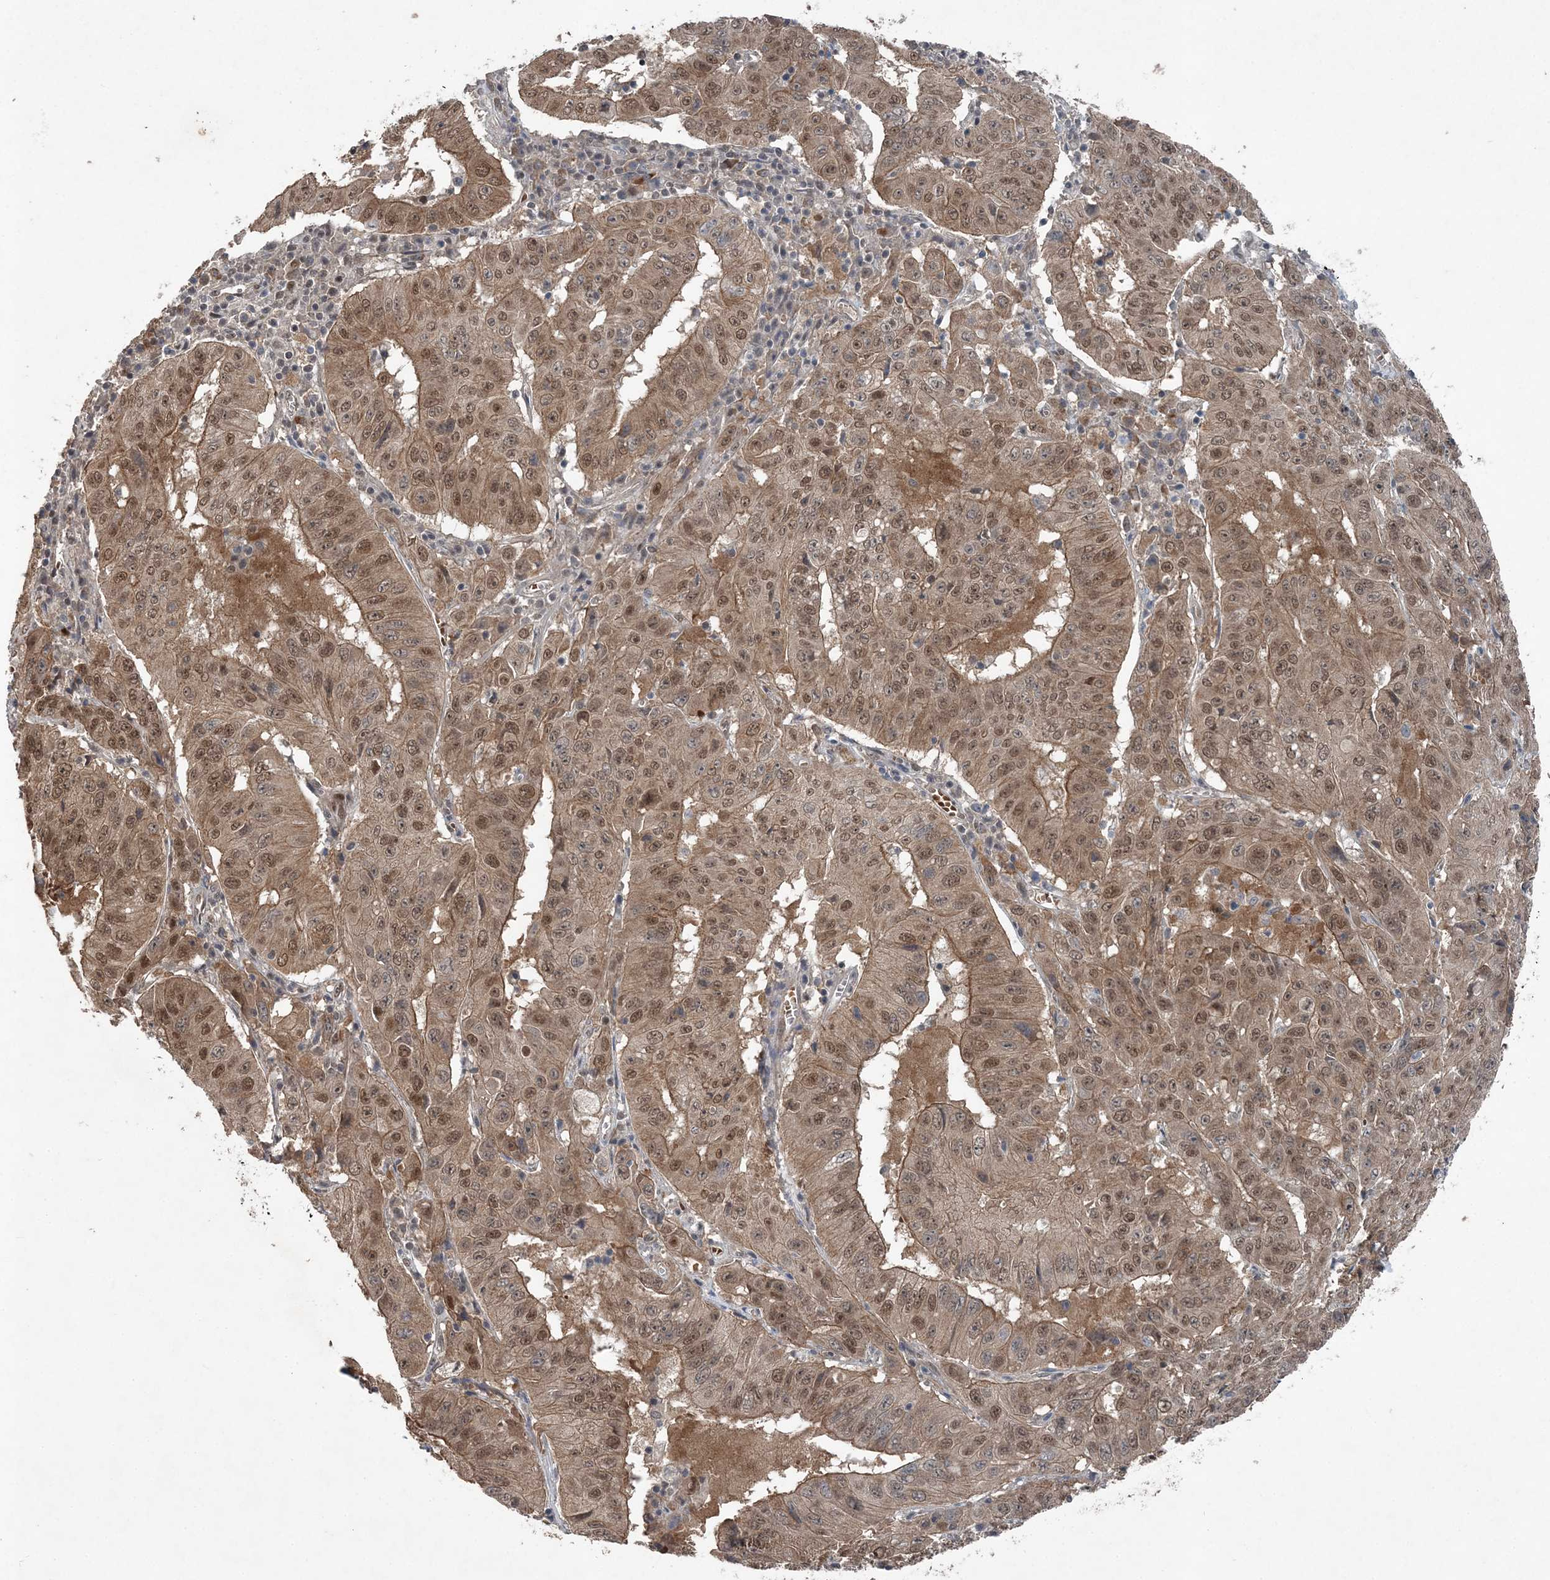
{"staining": {"intensity": "moderate", "quantity": ">75%", "location": "cytoplasmic/membranous,nuclear"}, "tissue": "pancreatic cancer", "cell_type": "Tumor cells", "image_type": "cancer", "snomed": [{"axis": "morphology", "description": "Adenocarcinoma, NOS"}, {"axis": "topography", "description": "Pancreas"}], "caption": "This is a photomicrograph of IHC staining of adenocarcinoma (pancreatic), which shows moderate expression in the cytoplasmic/membranous and nuclear of tumor cells.", "gene": "QTRT2", "patient": {"sex": "male", "age": 63}}